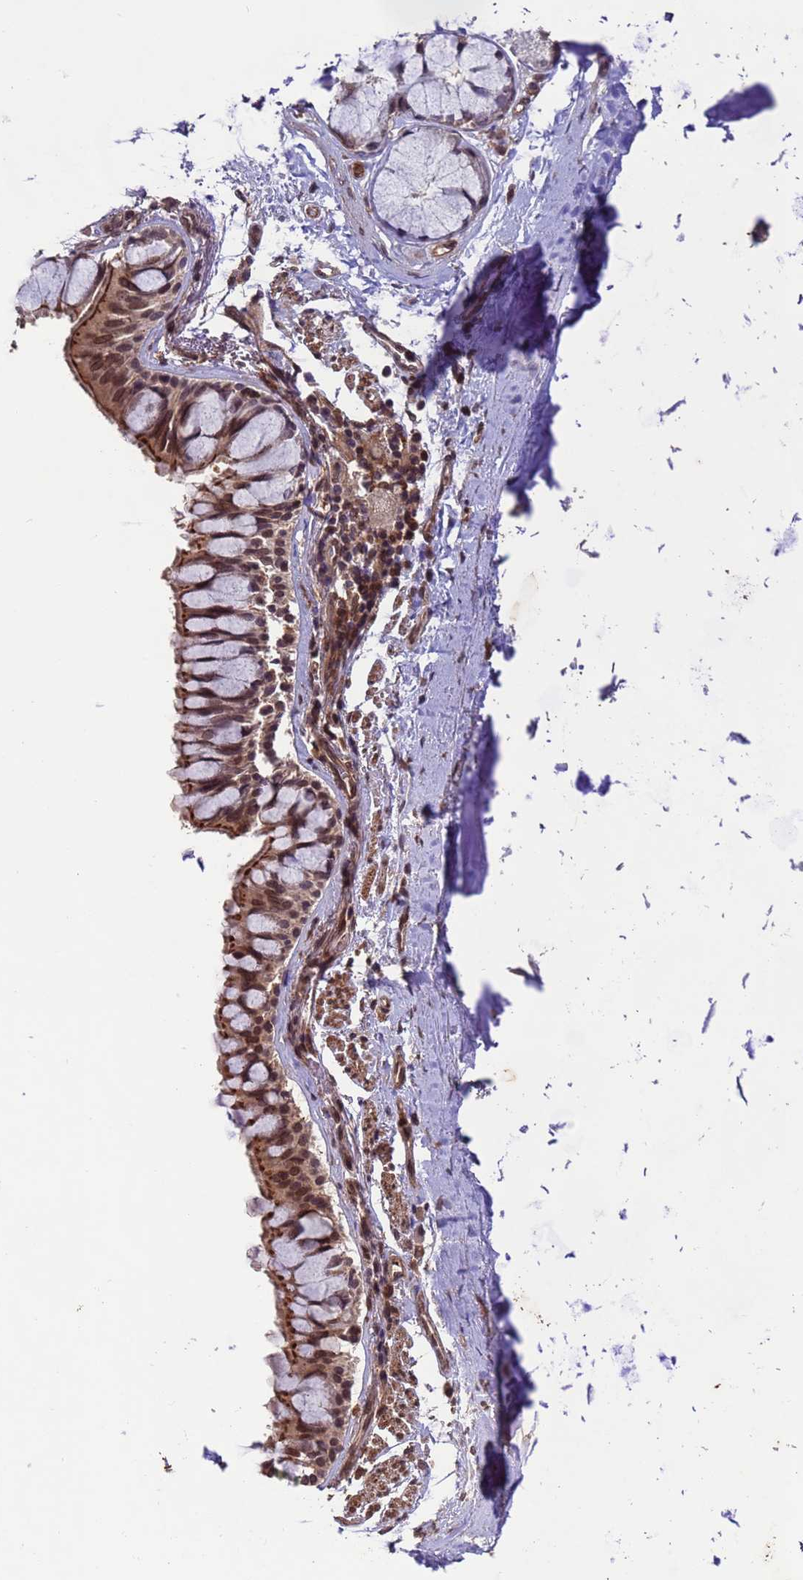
{"staining": {"intensity": "moderate", "quantity": ">75%", "location": "cytoplasmic/membranous,nuclear"}, "tissue": "bronchus", "cell_type": "Respiratory epithelial cells", "image_type": "normal", "snomed": [{"axis": "morphology", "description": "Normal tissue, NOS"}, {"axis": "topography", "description": "Bronchus"}], "caption": "Protein staining of normal bronchus demonstrates moderate cytoplasmic/membranous,nuclear staining in approximately >75% of respiratory epithelial cells. Using DAB (3,3'-diaminobenzidine) (brown) and hematoxylin (blue) stains, captured at high magnification using brightfield microscopy.", "gene": "VSTM4", "patient": {"sex": "male", "age": 70}}